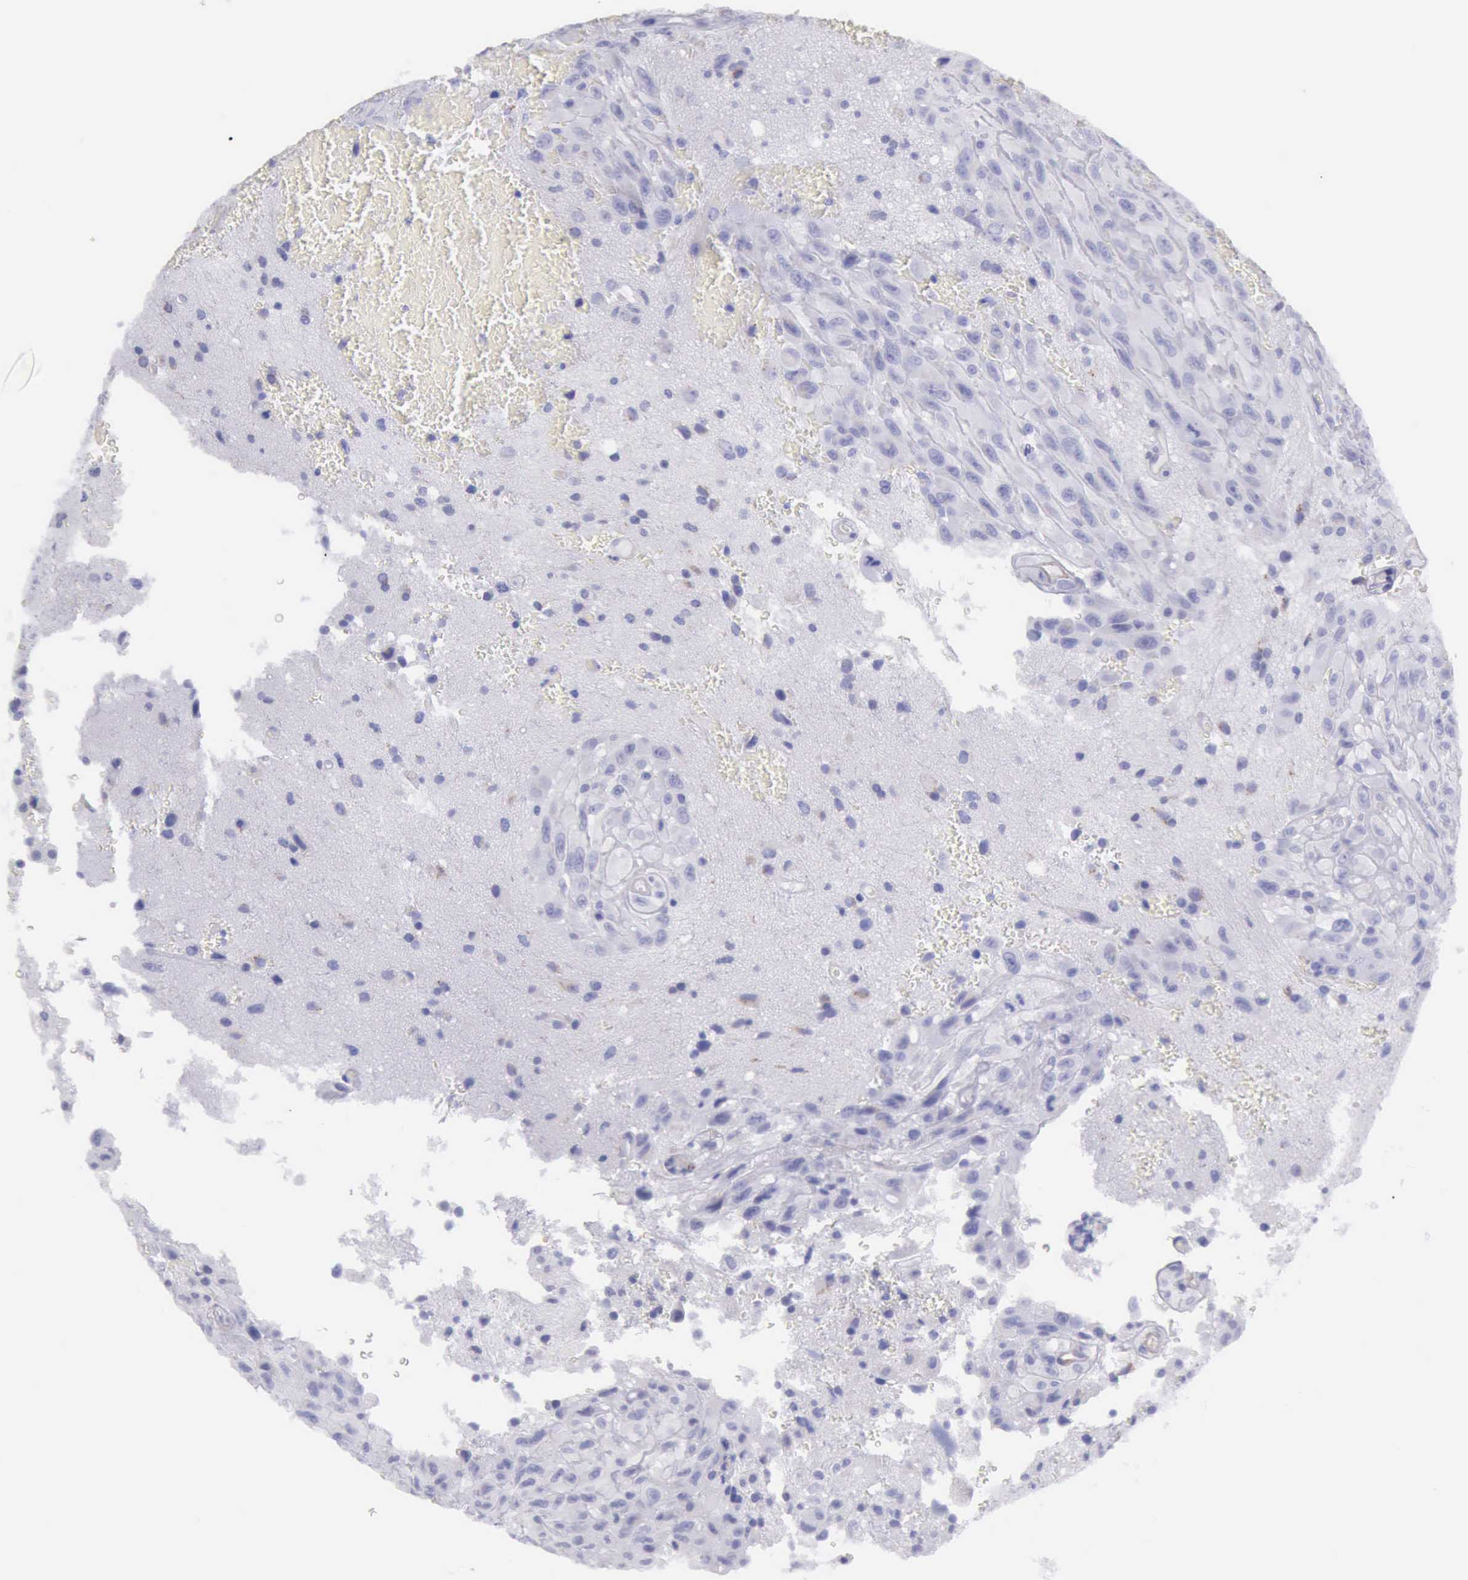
{"staining": {"intensity": "negative", "quantity": "none", "location": "none"}, "tissue": "glioma", "cell_type": "Tumor cells", "image_type": "cancer", "snomed": [{"axis": "morphology", "description": "Glioma, malignant, High grade"}, {"axis": "topography", "description": "Brain"}], "caption": "Glioma was stained to show a protein in brown. There is no significant expression in tumor cells.", "gene": "AOC3", "patient": {"sex": "male", "age": 48}}